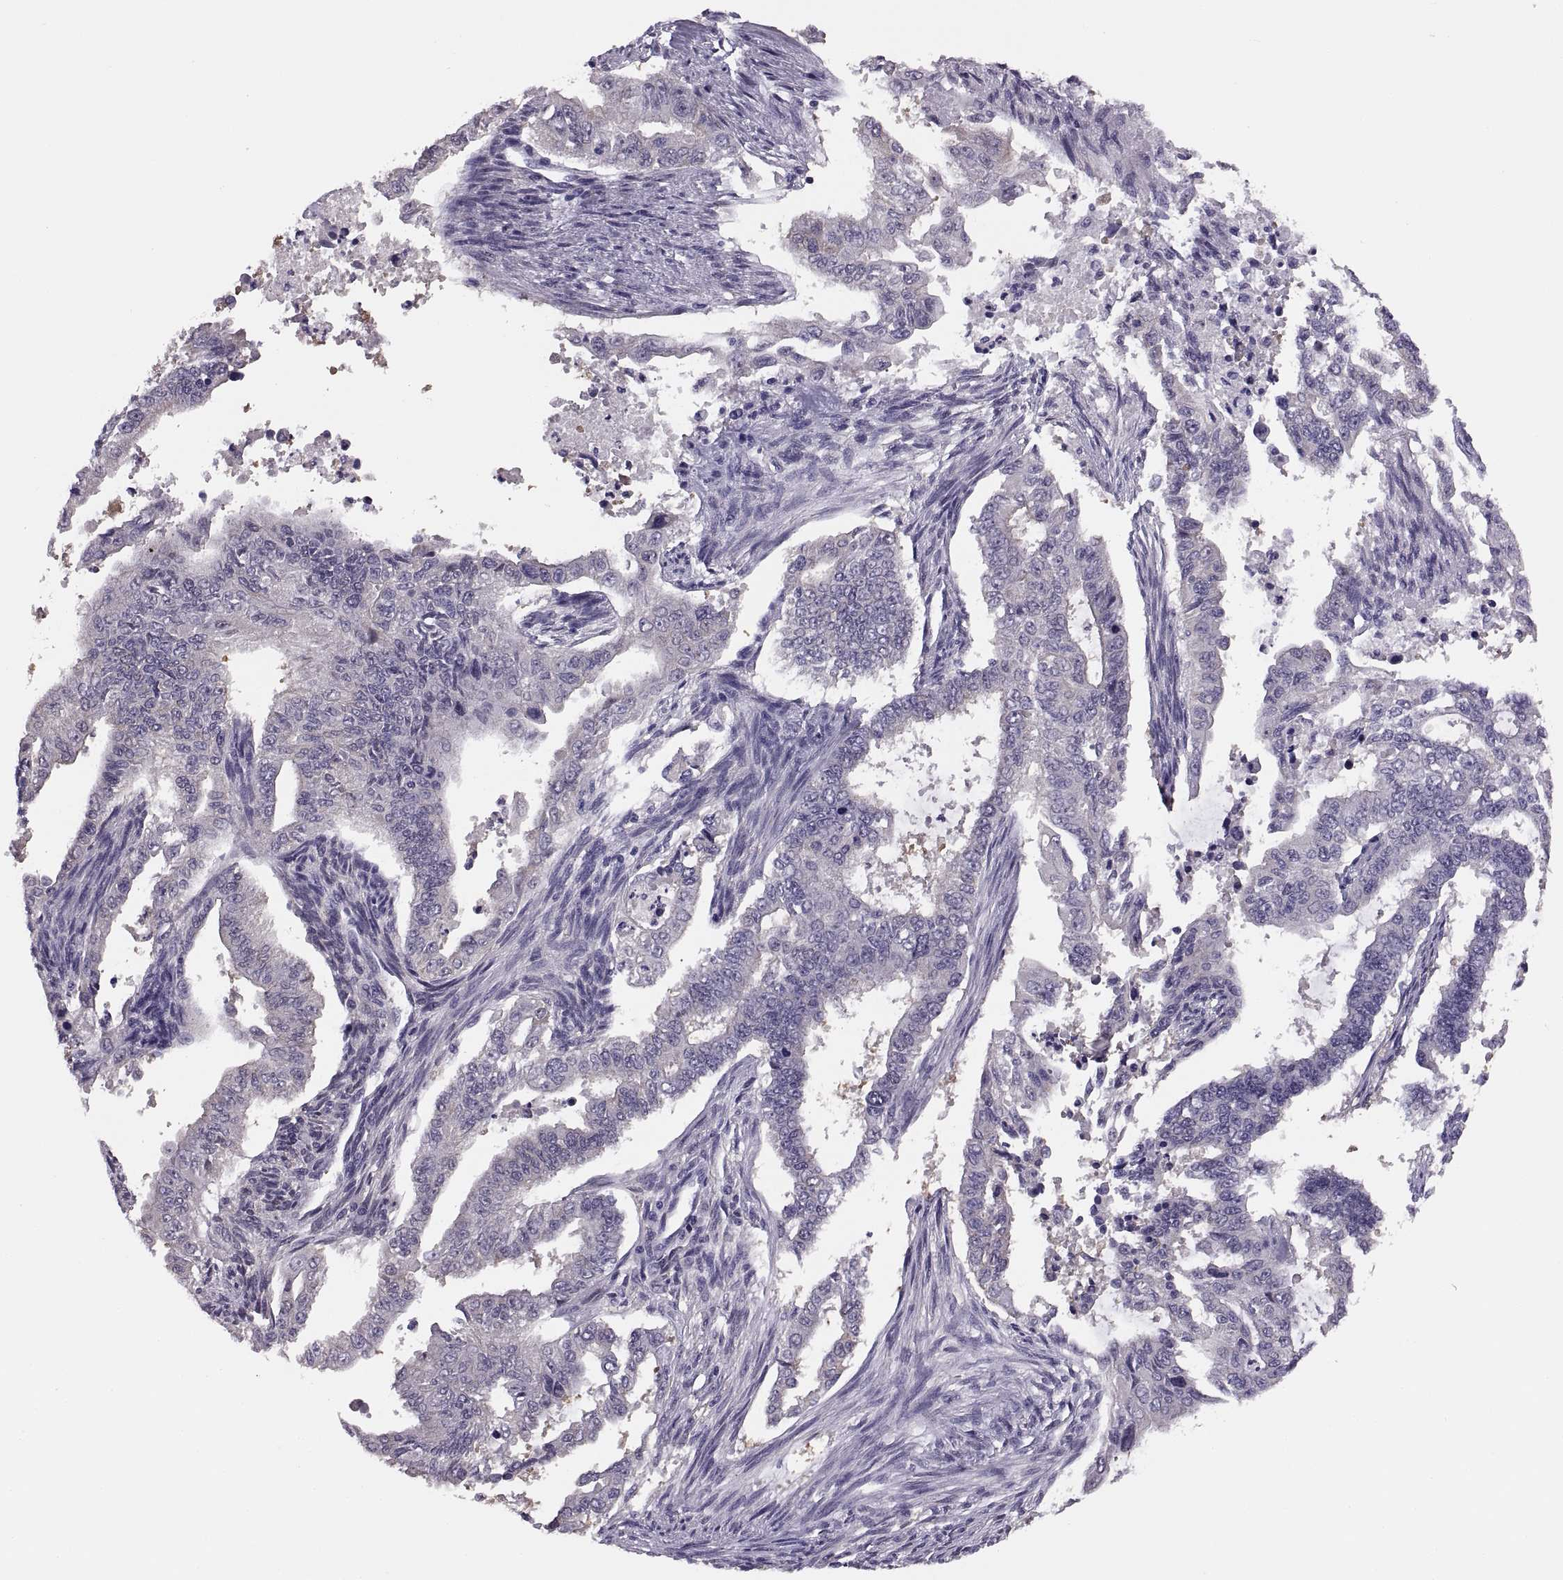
{"staining": {"intensity": "negative", "quantity": "none", "location": "none"}, "tissue": "endometrial cancer", "cell_type": "Tumor cells", "image_type": "cancer", "snomed": [{"axis": "morphology", "description": "Adenocarcinoma, NOS"}, {"axis": "topography", "description": "Uterus"}], "caption": "Human endometrial cancer (adenocarcinoma) stained for a protein using immunohistochemistry (IHC) reveals no positivity in tumor cells.", "gene": "STRC", "patient": {"sex": "female", "age": 59}}